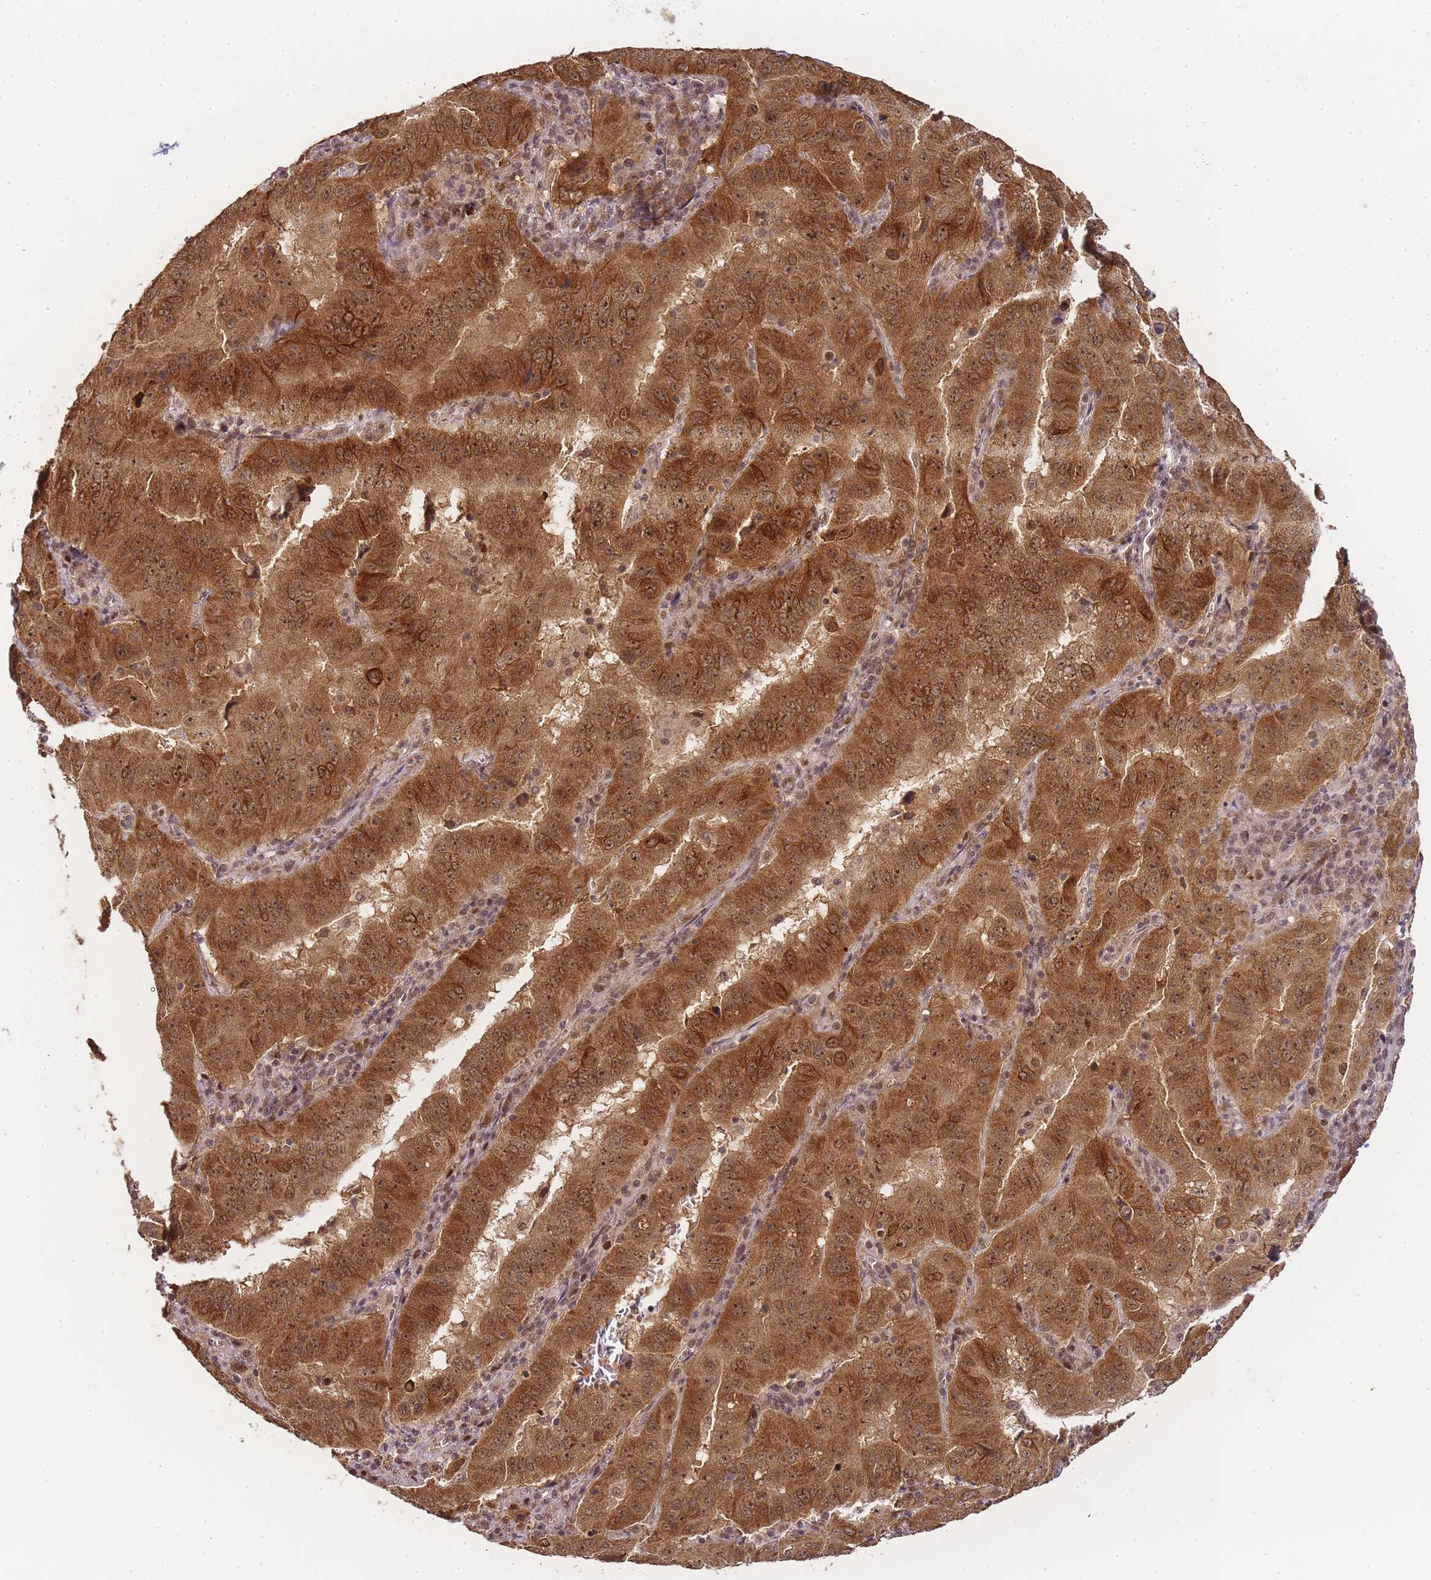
{"staining": {"intensity": "moderate", "quantity": ">75%", "location": "cytoplasmic/membranous,nuclear"}, "tissue": "pancreatic cancer", "cell_type": "Tumor cells", "image_type": "cancer", "snomed": [{"axis": "morphology", "description": "Adenocarcinoma, NOS"}, {"axis": "topography", "description": "Pancreas"}], "caption": "A brown stain shows moderate cytoplasmic/membranous and nuclear staining of a protein in adenocarcinoma (pancreatic) tumor cells. (Brightfield microscopy of DAB IHC at high magnification).", "gene": "ZNF497", "patient": {"sex": "male", "age": 63}}